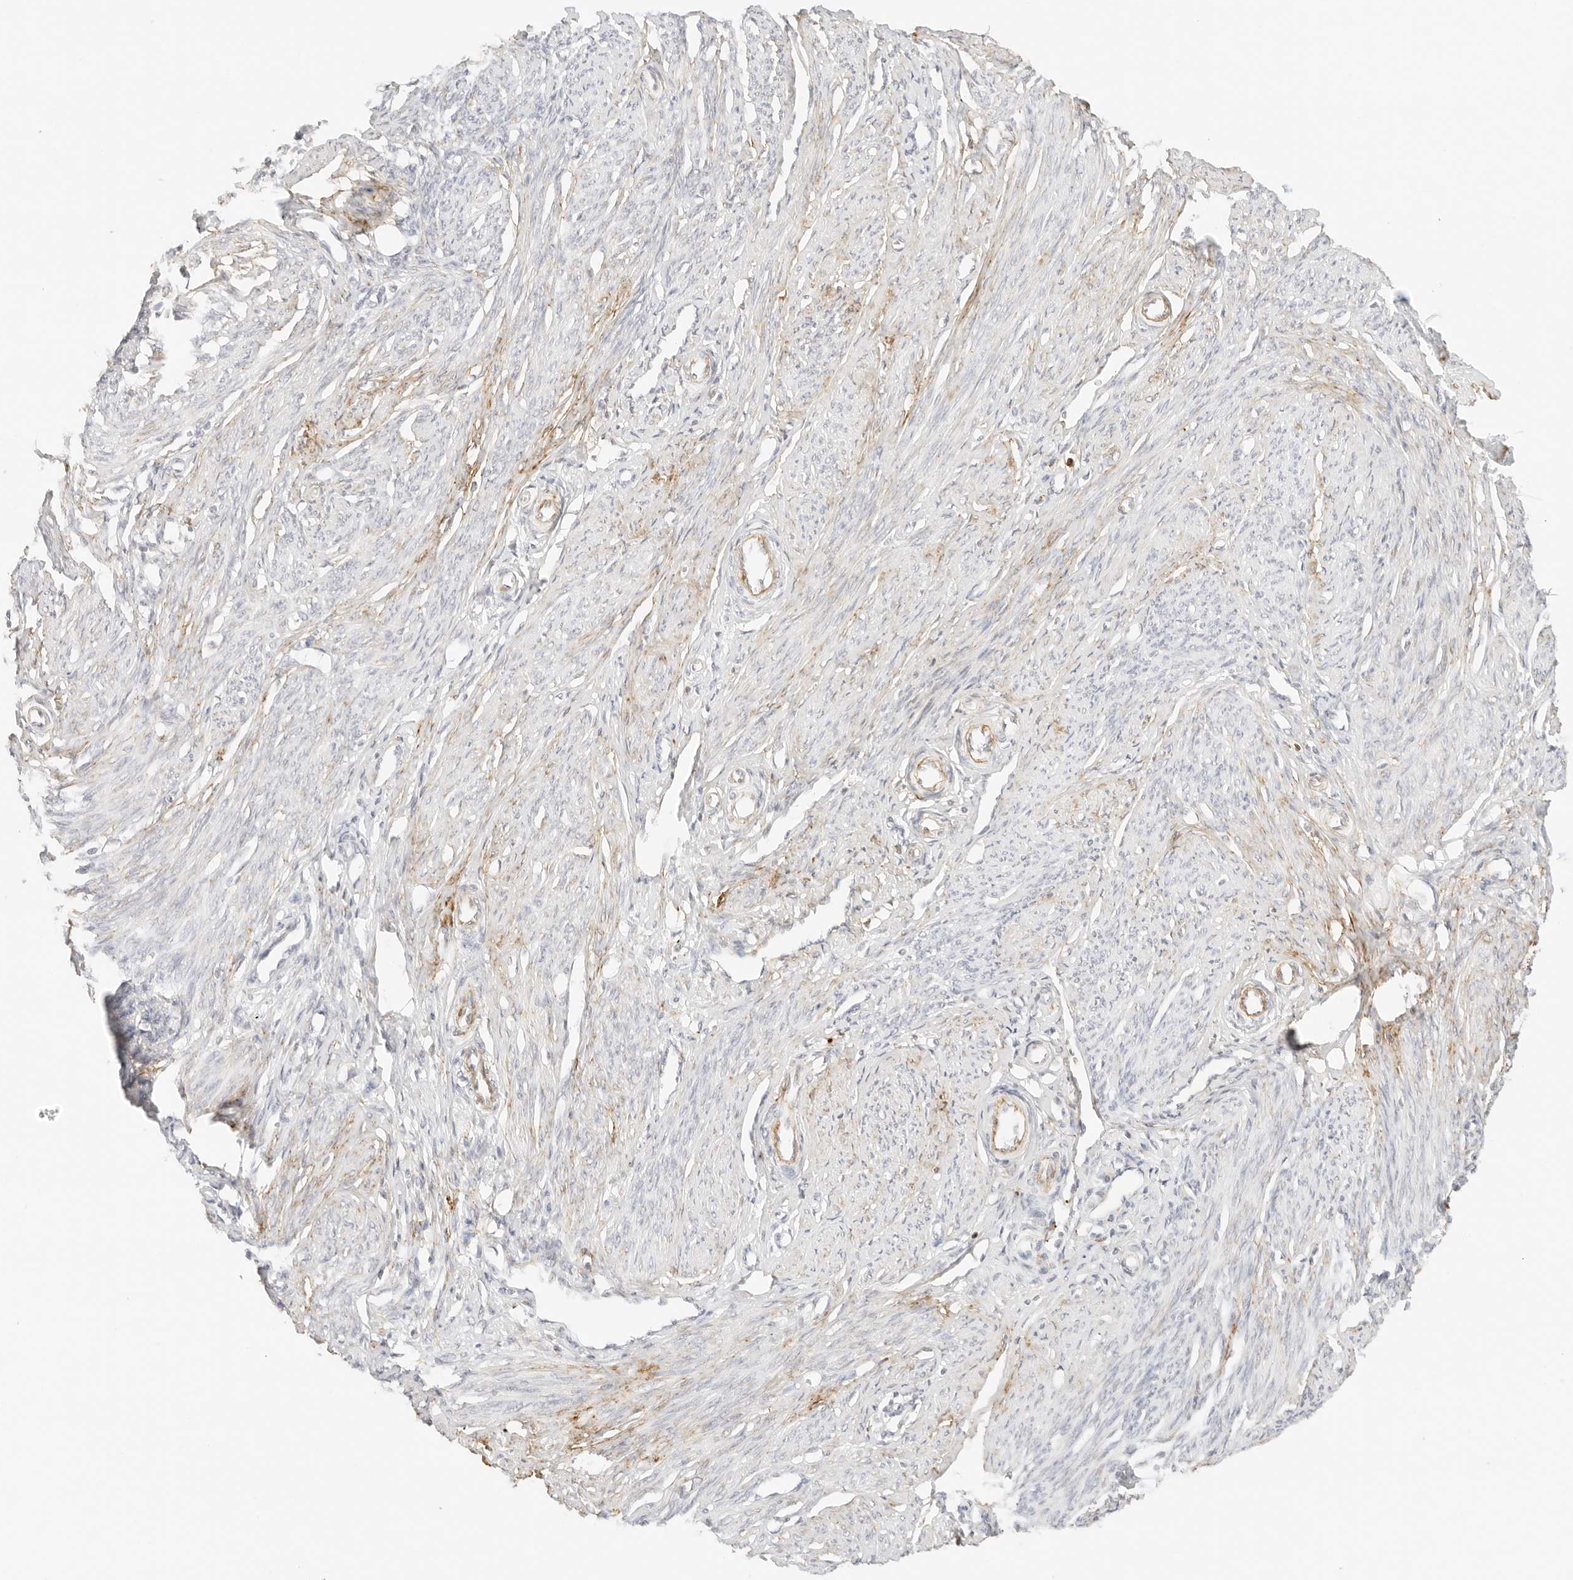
{"staining": {"intensity": "negative", "quantity": "none", "location": "none"}, "tissue": "endometrium", "cell_type": "Cells in endometrial stroma", "image_type": "normal", "snomed": [{"axis": "morphology", "description": "Normal tissue, NOS"}, {"axis": "topography", "description": "Endometrium"}], "caption": "The image exhibits no staining of cells in endometrial stroma in benign endometrium.", "gene": "FBLN5", "patient": {"sex": "female", "age": 56}}